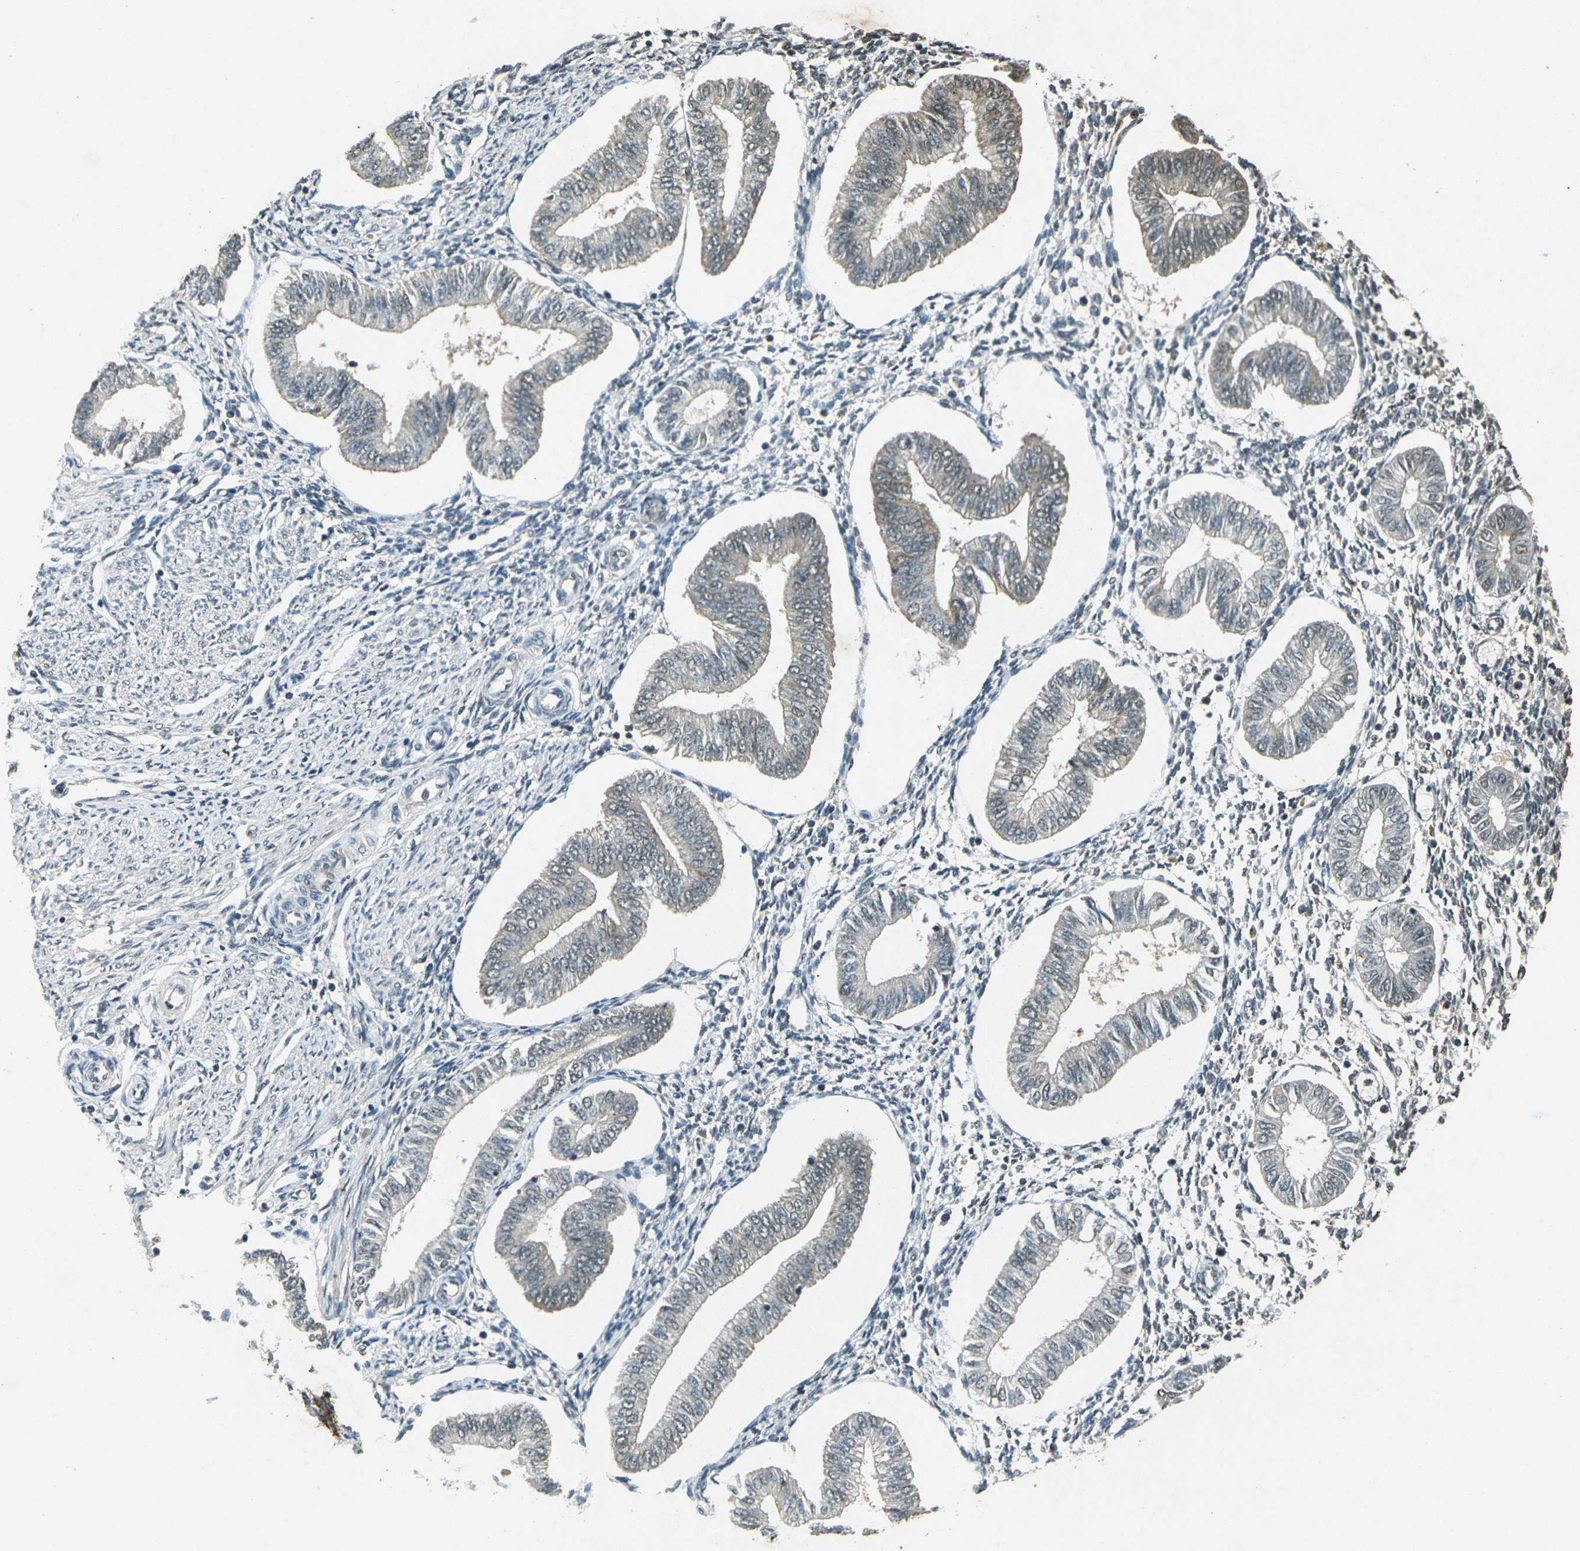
{"staining": {"intensity": "weak", "quantity": "<25%", "location": "cytoplasmic/membranous"}, "tissue": "endometrium", "cell_type": "Cells in endometrial stroma", "image_type": "normal", "snomed": [{"axis": "morphology", "description": "Normal tissue, NOS"}, {"axis": "topography", "description": "Endometrium"}], "caption": "DAB (3,3'-diaminobenzidine) immunohistochemical staining of normal human endometrium reveals no significant positivity in cells in endometrial stroma.", "gene": "PDE2A", "patient": {"sex": "female", "age": 50}}